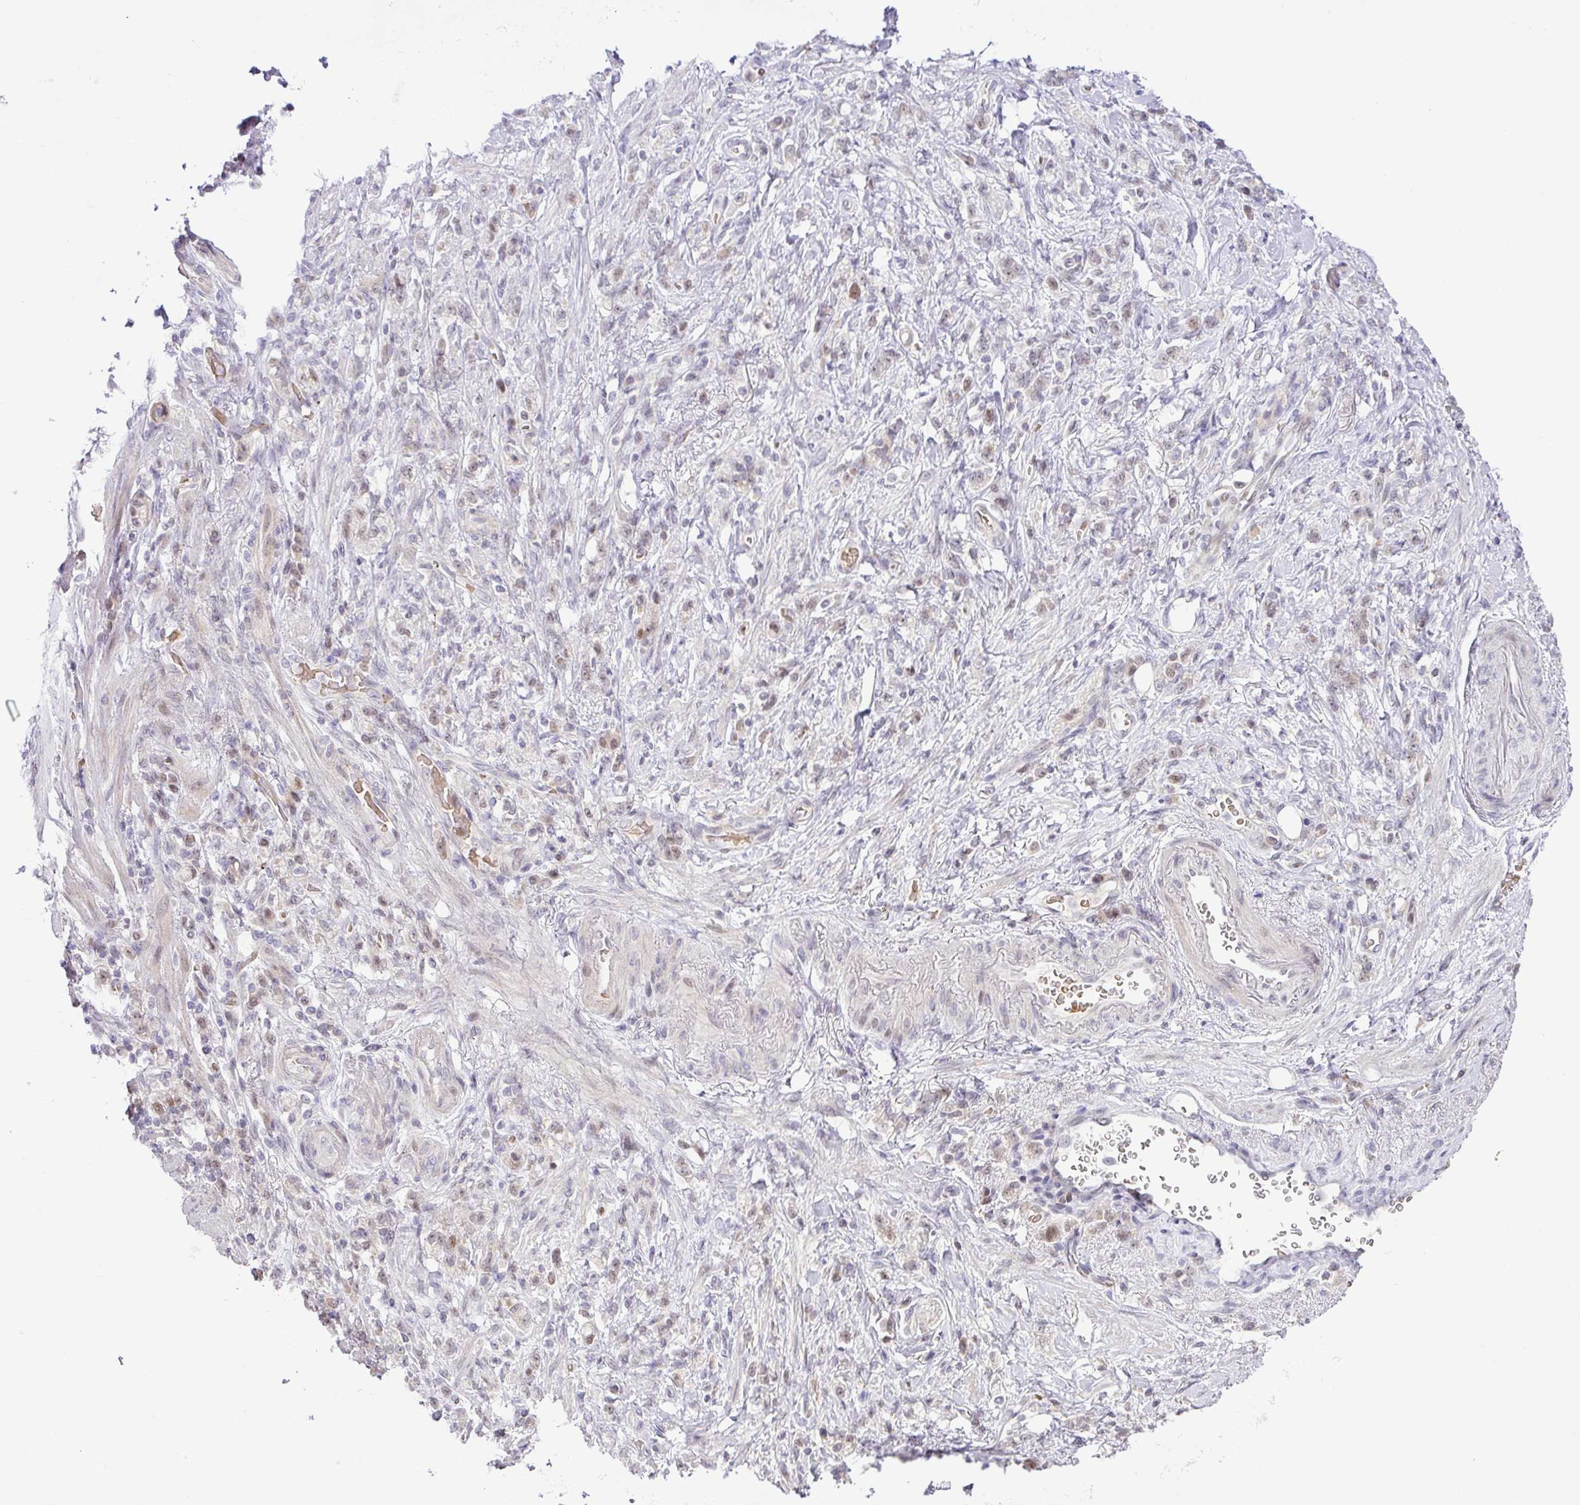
{"staining": {"intensity": "moderate", "quantity": "<25%", "location": "nuclear"}, "tissue": "stomach cancer", "cell_type": "Tumor cells", "image_type": "cancer", "snomed": [{"axis": "morphology", "description": "Adenocarcinoma, NOS"}, {"axis": "topography", "description": "Stomach"}], "caption": "Human stomach cancer stained for a protein (brown) reveals moderate nuclear positive expression in approximately <25% of tumor cells.", "gene": "PARP2", "patient": {"sex": "male", "age": 77}}